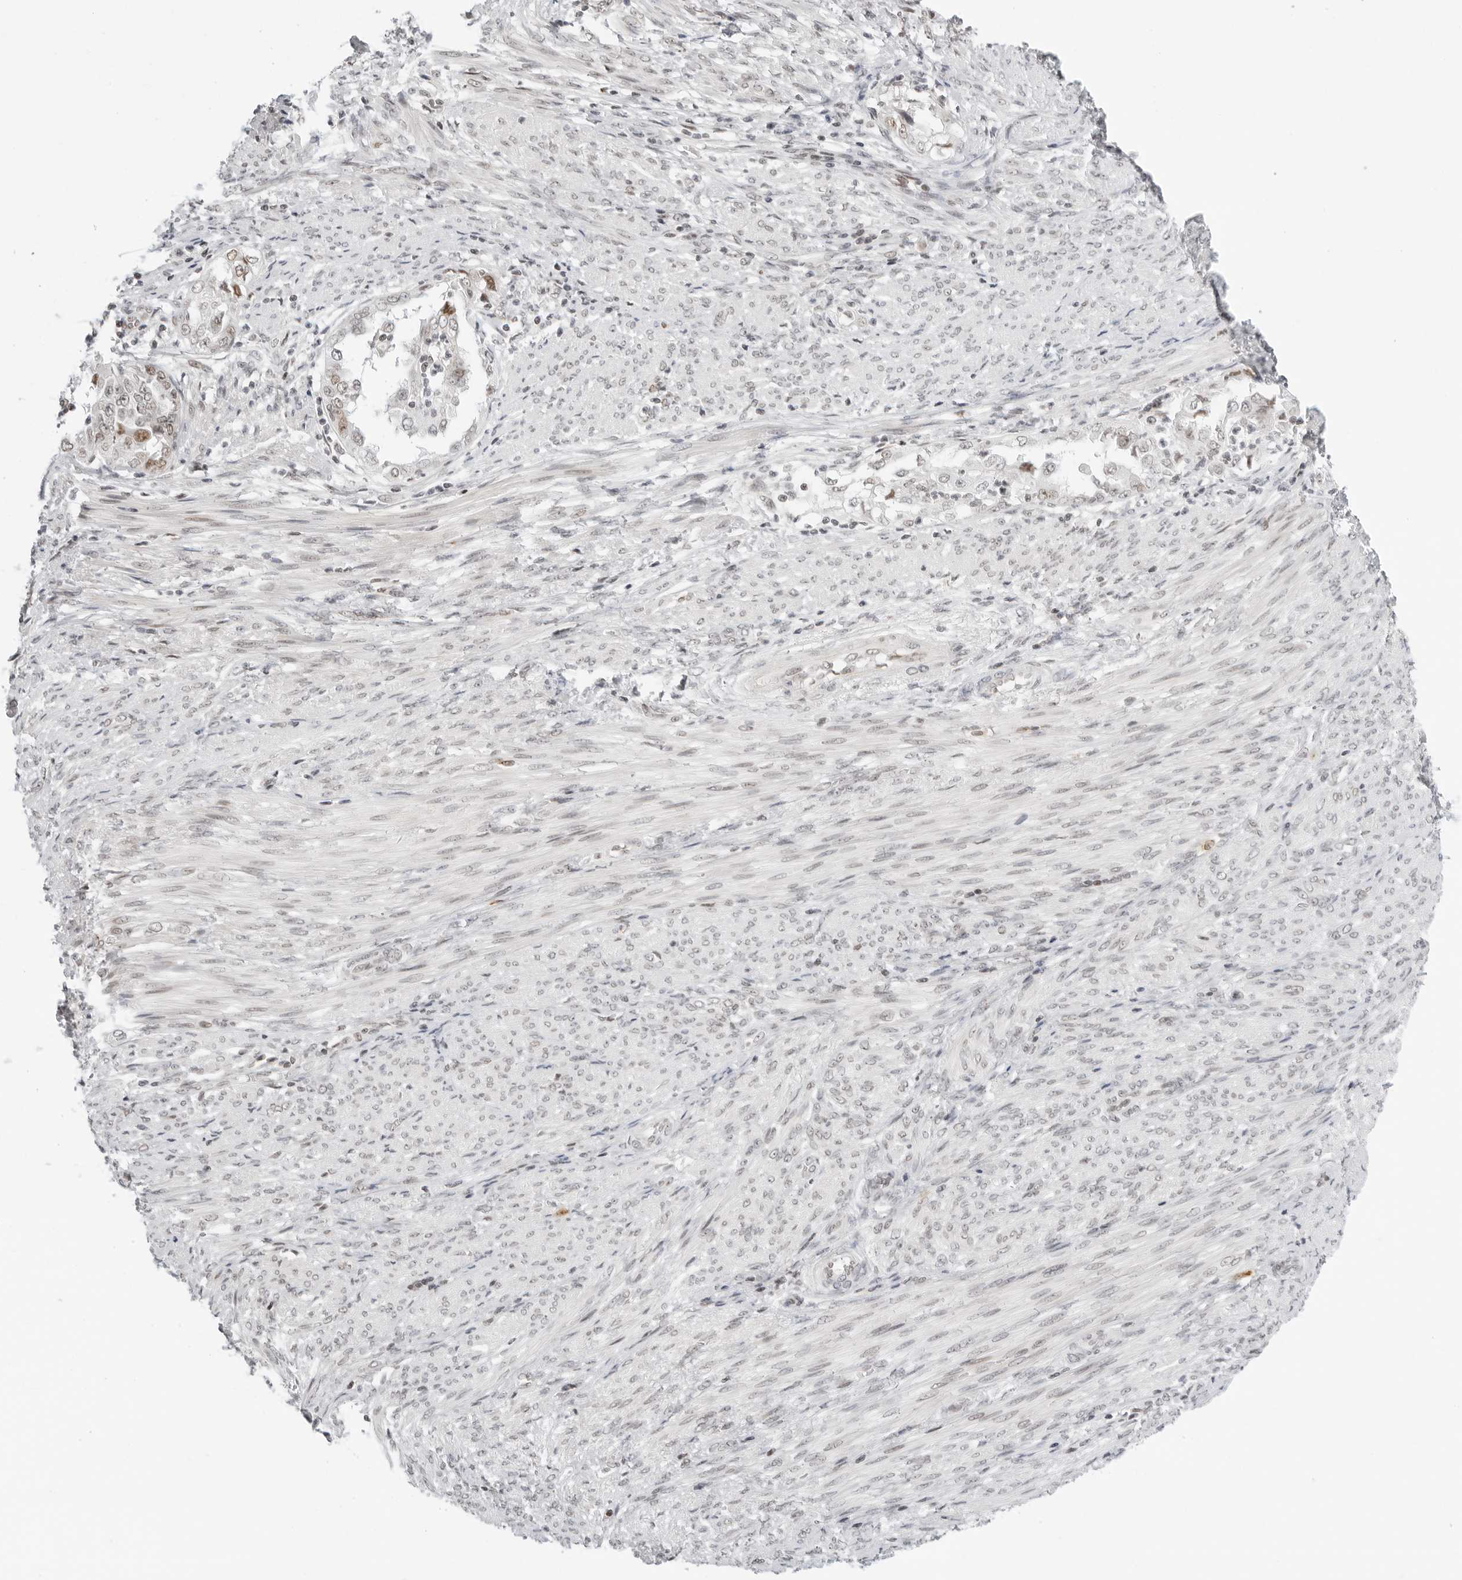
{"staining": {"intensity": "weak", "quantity": "25%-75%", "location": "nuclear"}, "tissue": "endometrial cancer", "cell_type": "Tumor cells", "image_type": "cancer", "snomed": [{"axis": "morphology", "description": "Adenocarcinoma, NOS"}, {"axis": "topography", "description": "Endometrium"}], "caption": "DAB immunohistochemical staining of human endometrial adenocarcinoma shows weak nuclear protein staining in approximately 25%-75% of tumor cells. (DAB (3,3'-diaminobenzidine) IHC, brown staining for protein, blue staining for nuclei).", "gene": "MSH6", "patient": {"sex": "female", "age": 85}}